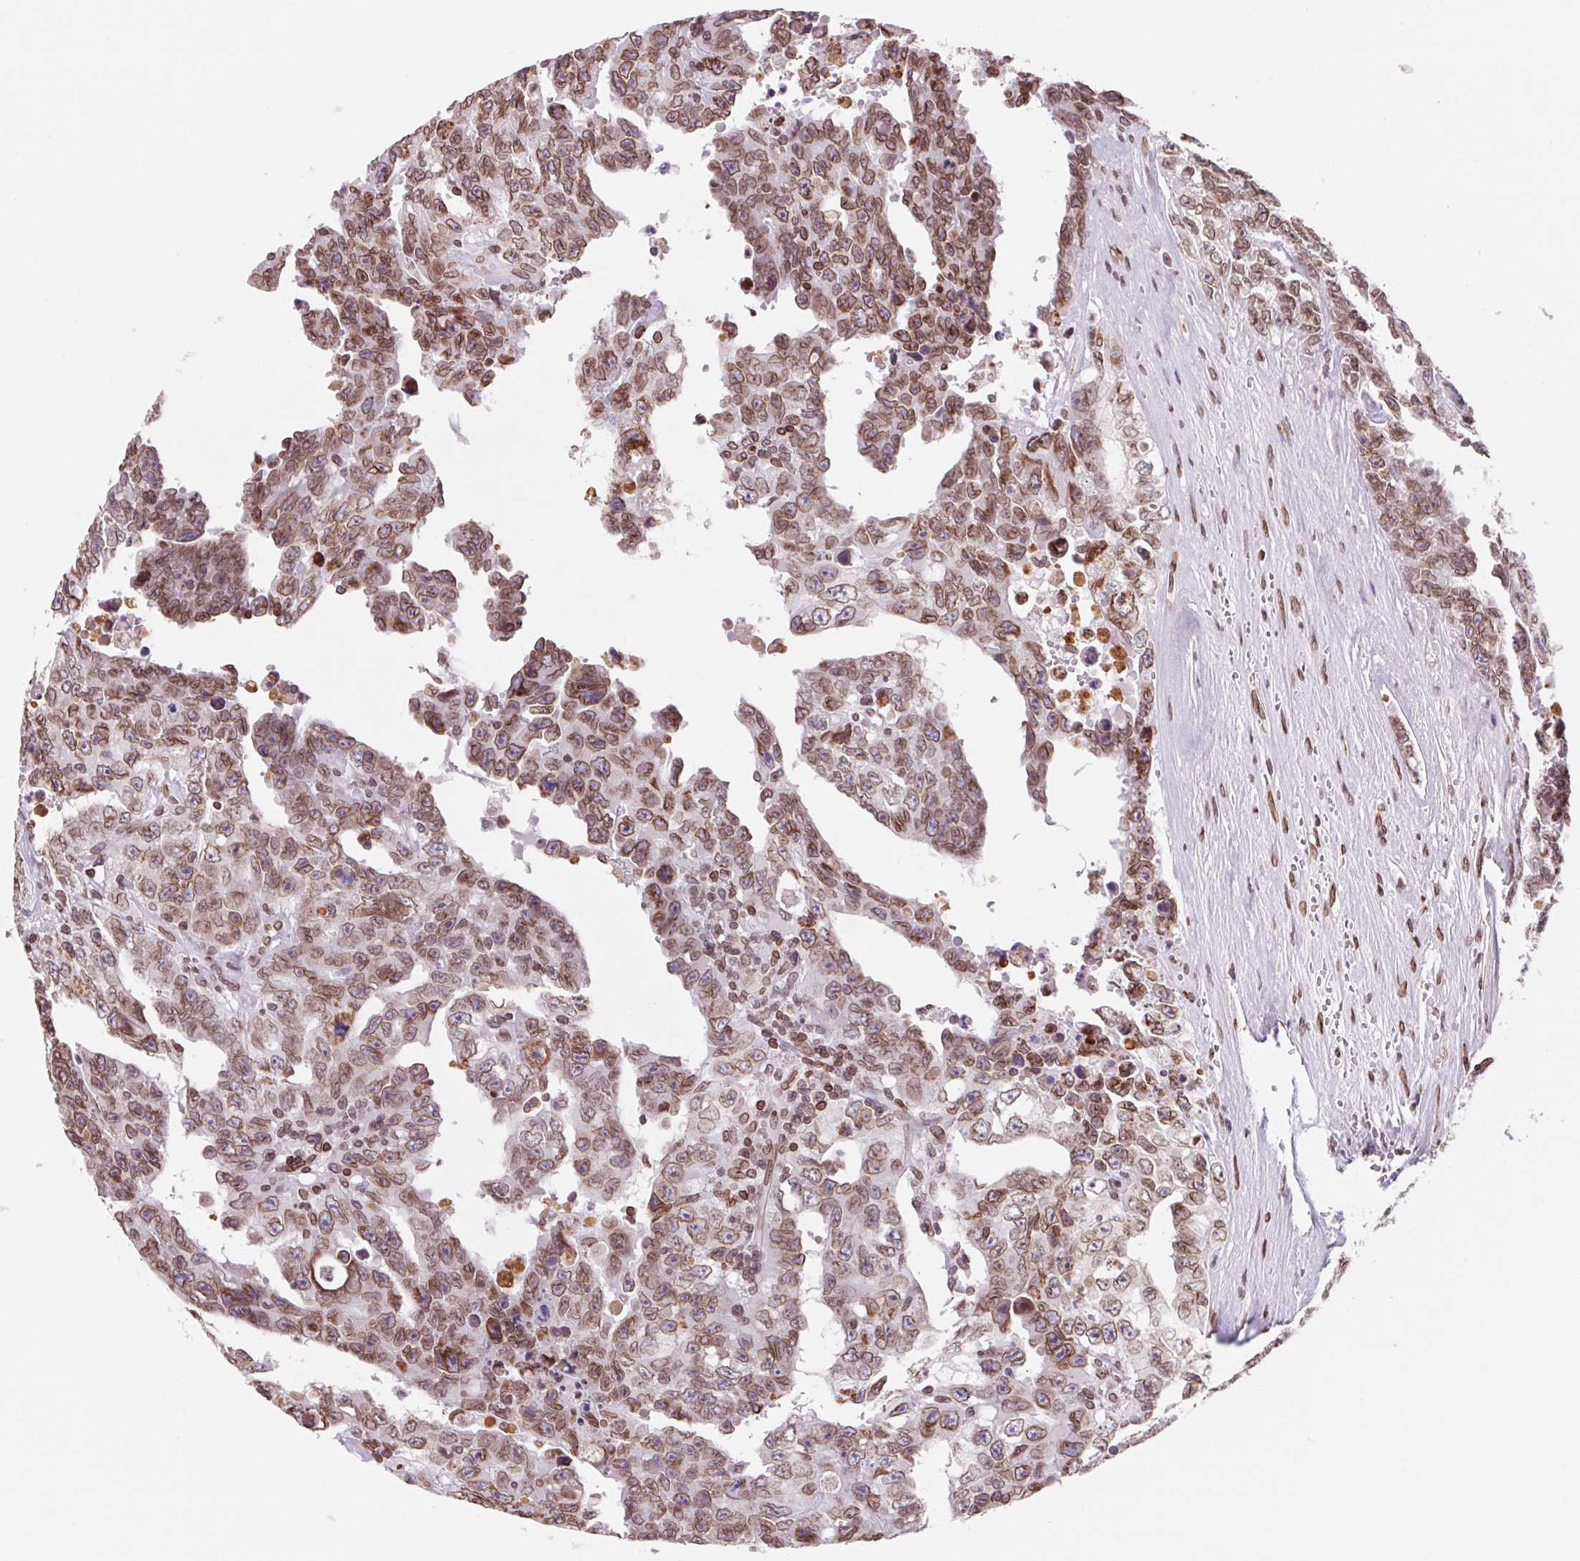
{"staining": {"intensity": "moderate", "quantity": ">75%", "location": "cytoplasmic/membranous,nuclear"}, "tissue": "testis cancer", "cell_type": "Tumor cells", "image_type": "cancer", "snomed": [{"axis": "morphology", "description": "Carcinoma, Embryonal, NOS"}, {"axis": "topography", "description": "Testis"}], "caption": "The photomicrograph reveals a brown stain indicating the presence of a protein in the cytoplasmic/membranous and nuclear of tumor cells in testis embryonal carcinoma.", "gene": "LMNB2", "patient": {"sex": "male", "age": 24}}